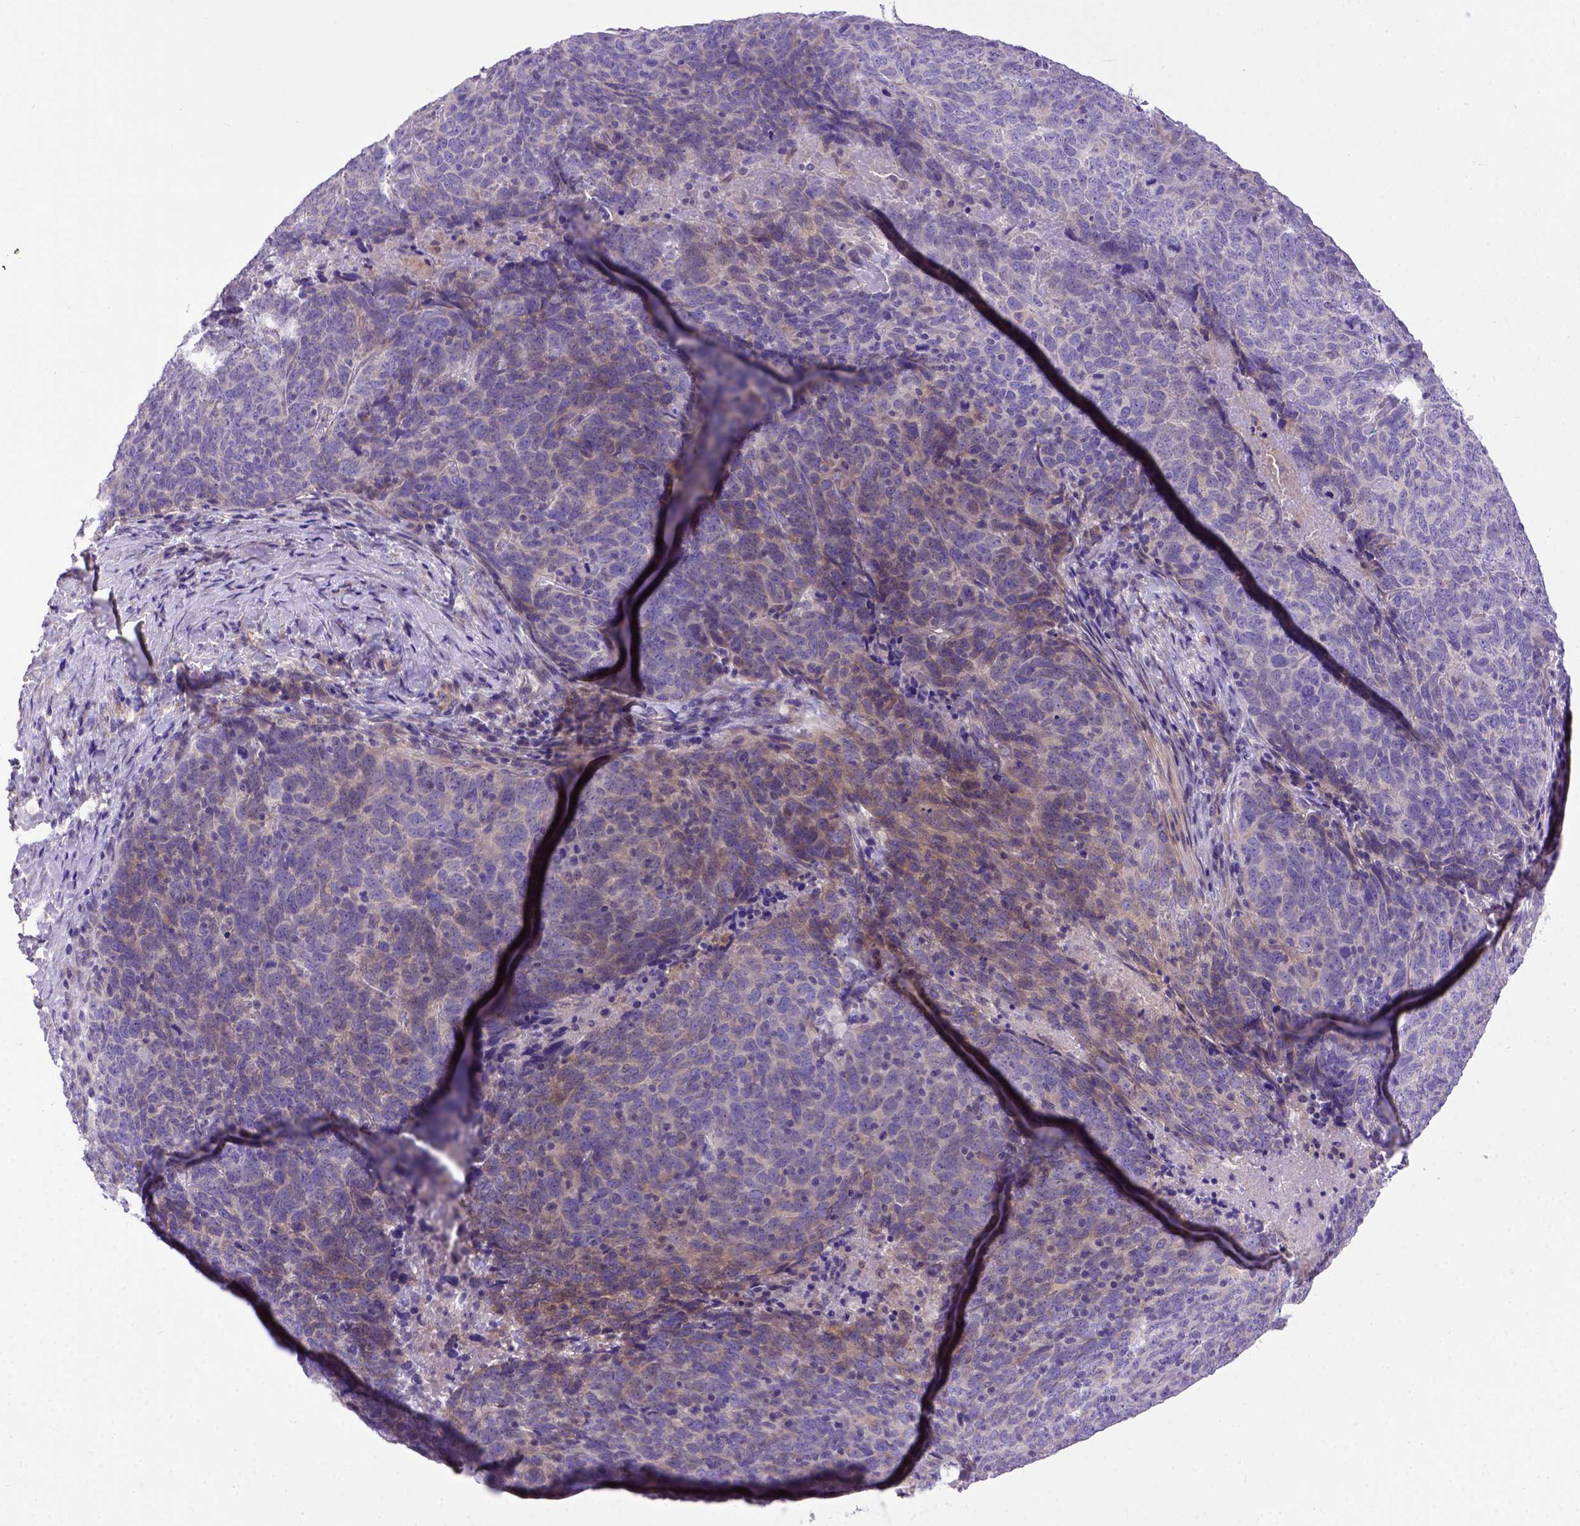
{"staining": {"intensity": "weak", "quantity": "25%-75%", "location": "cytoplasmic/membranous"}, "tissue": "skin cancer", "cell_type": "Tumor cells", "image_type": "cancer", "snomed": [{"axis": "morphology", "description": "Squamous cell carcinoma, NOS"}, {"axis": "topography", "description": "Skin"}, {"axis": "topography", "description": "Anal"}], "caption": "A brown stain highlights weak cytoplasmic/membranous staining of a protein in human skin cancer tumor cells. (Brightfield microscopy of DAB IHC at high magnification).", "gene": "ADAM12", "patient": {"sex": "female", "age": 51}}